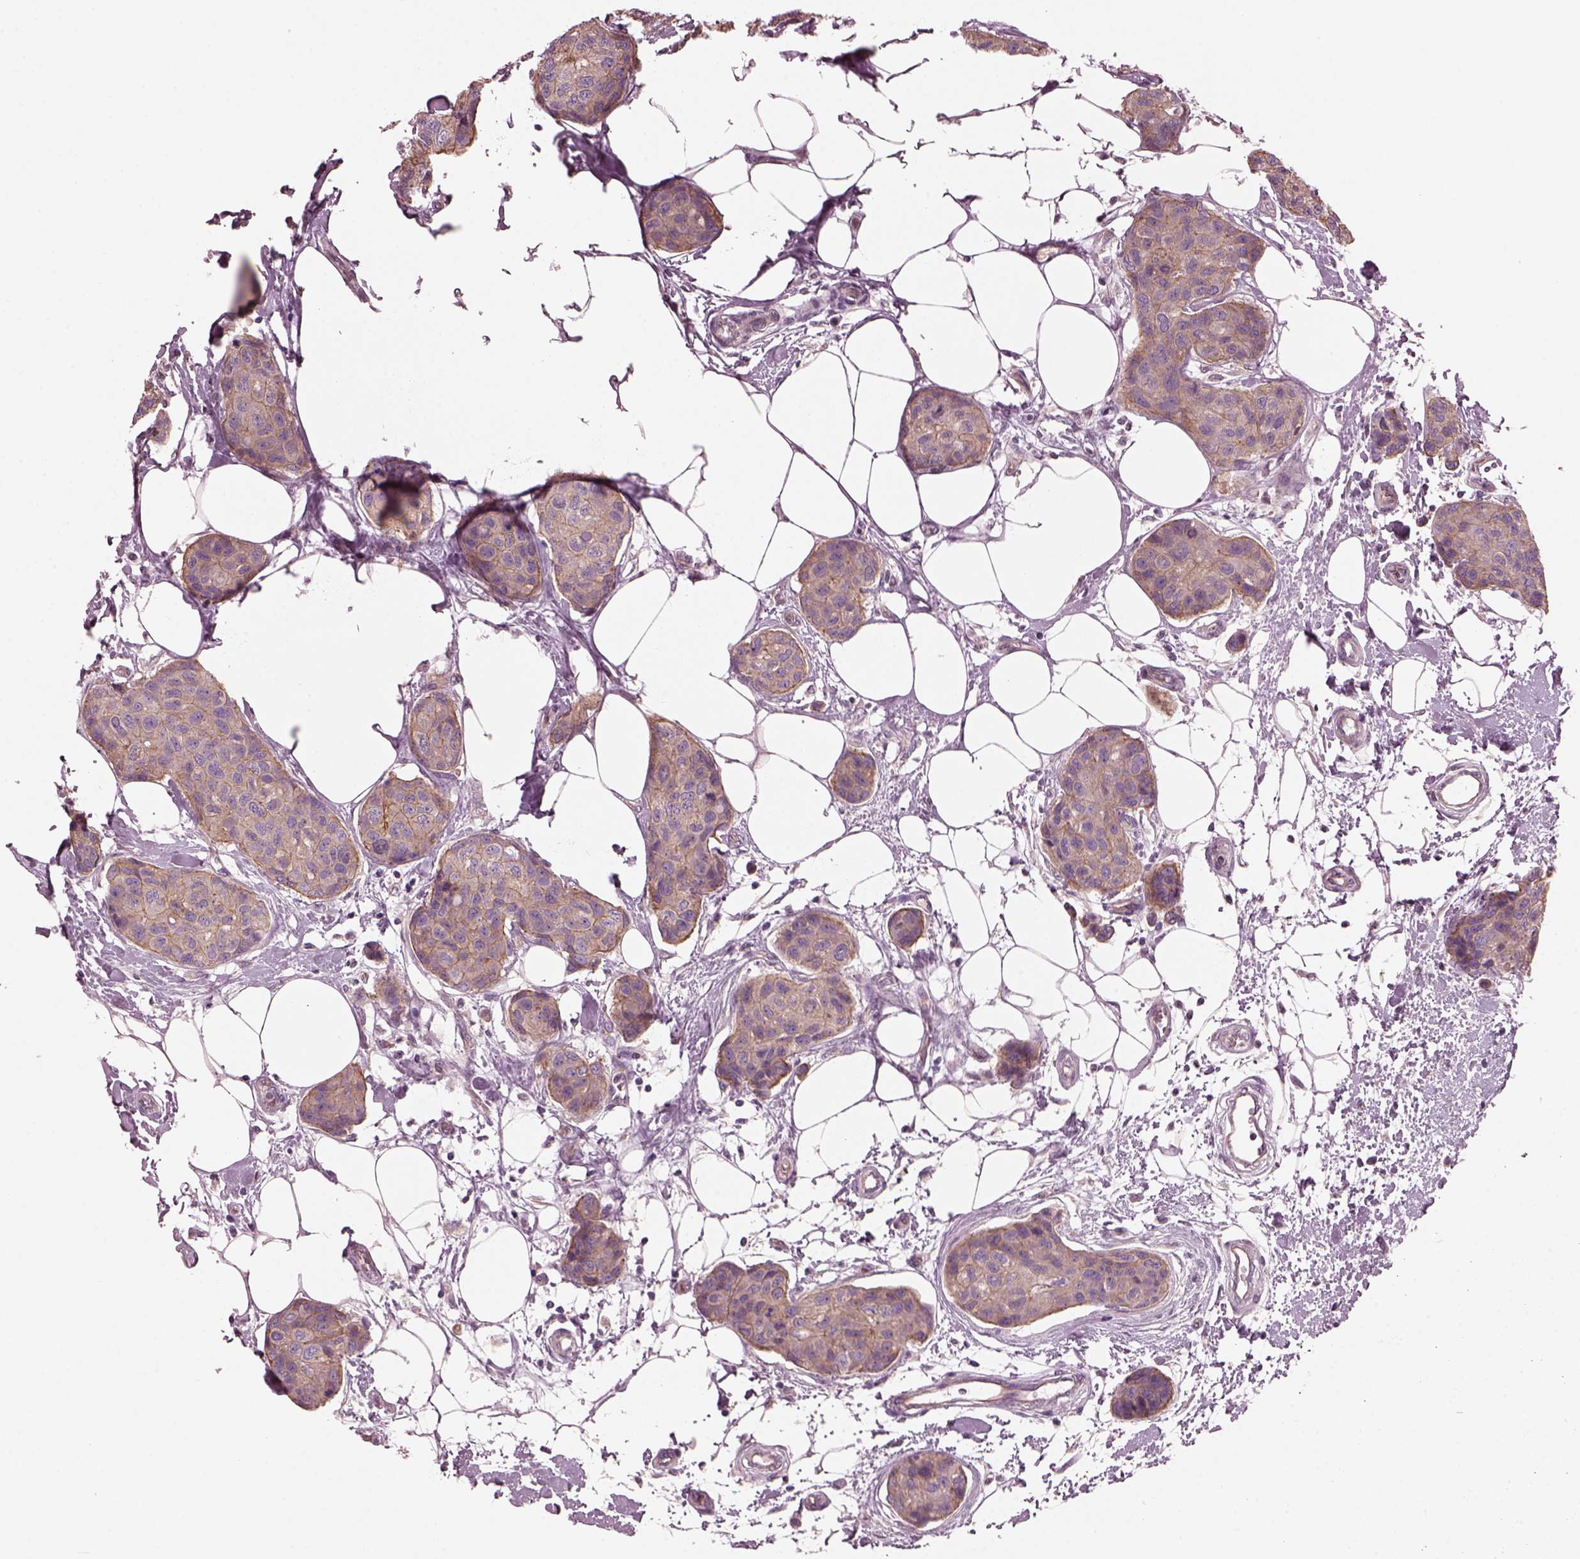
{"staining": {"intensity": "moderate", "quantity": ">75%", "location": "cytoplasmic/membranous"}, "tissue": "breast cancer", "cell_type": "Tumor cells", "image_type": "cancer", "snomed": [{"axis": "morphology", "description": "Duct carcinoma"}, {"axis": "topography", "description": "Breast"}], "caption": "DAB immunohistochemical staining of human infiltrating ductal carcinoma (breast) shows moderate cytoplasmic/membranous protein expression in about >75% of tumor cells.", "gene": "ODAD1", "patient": {"sex": "female", "age": 80}}